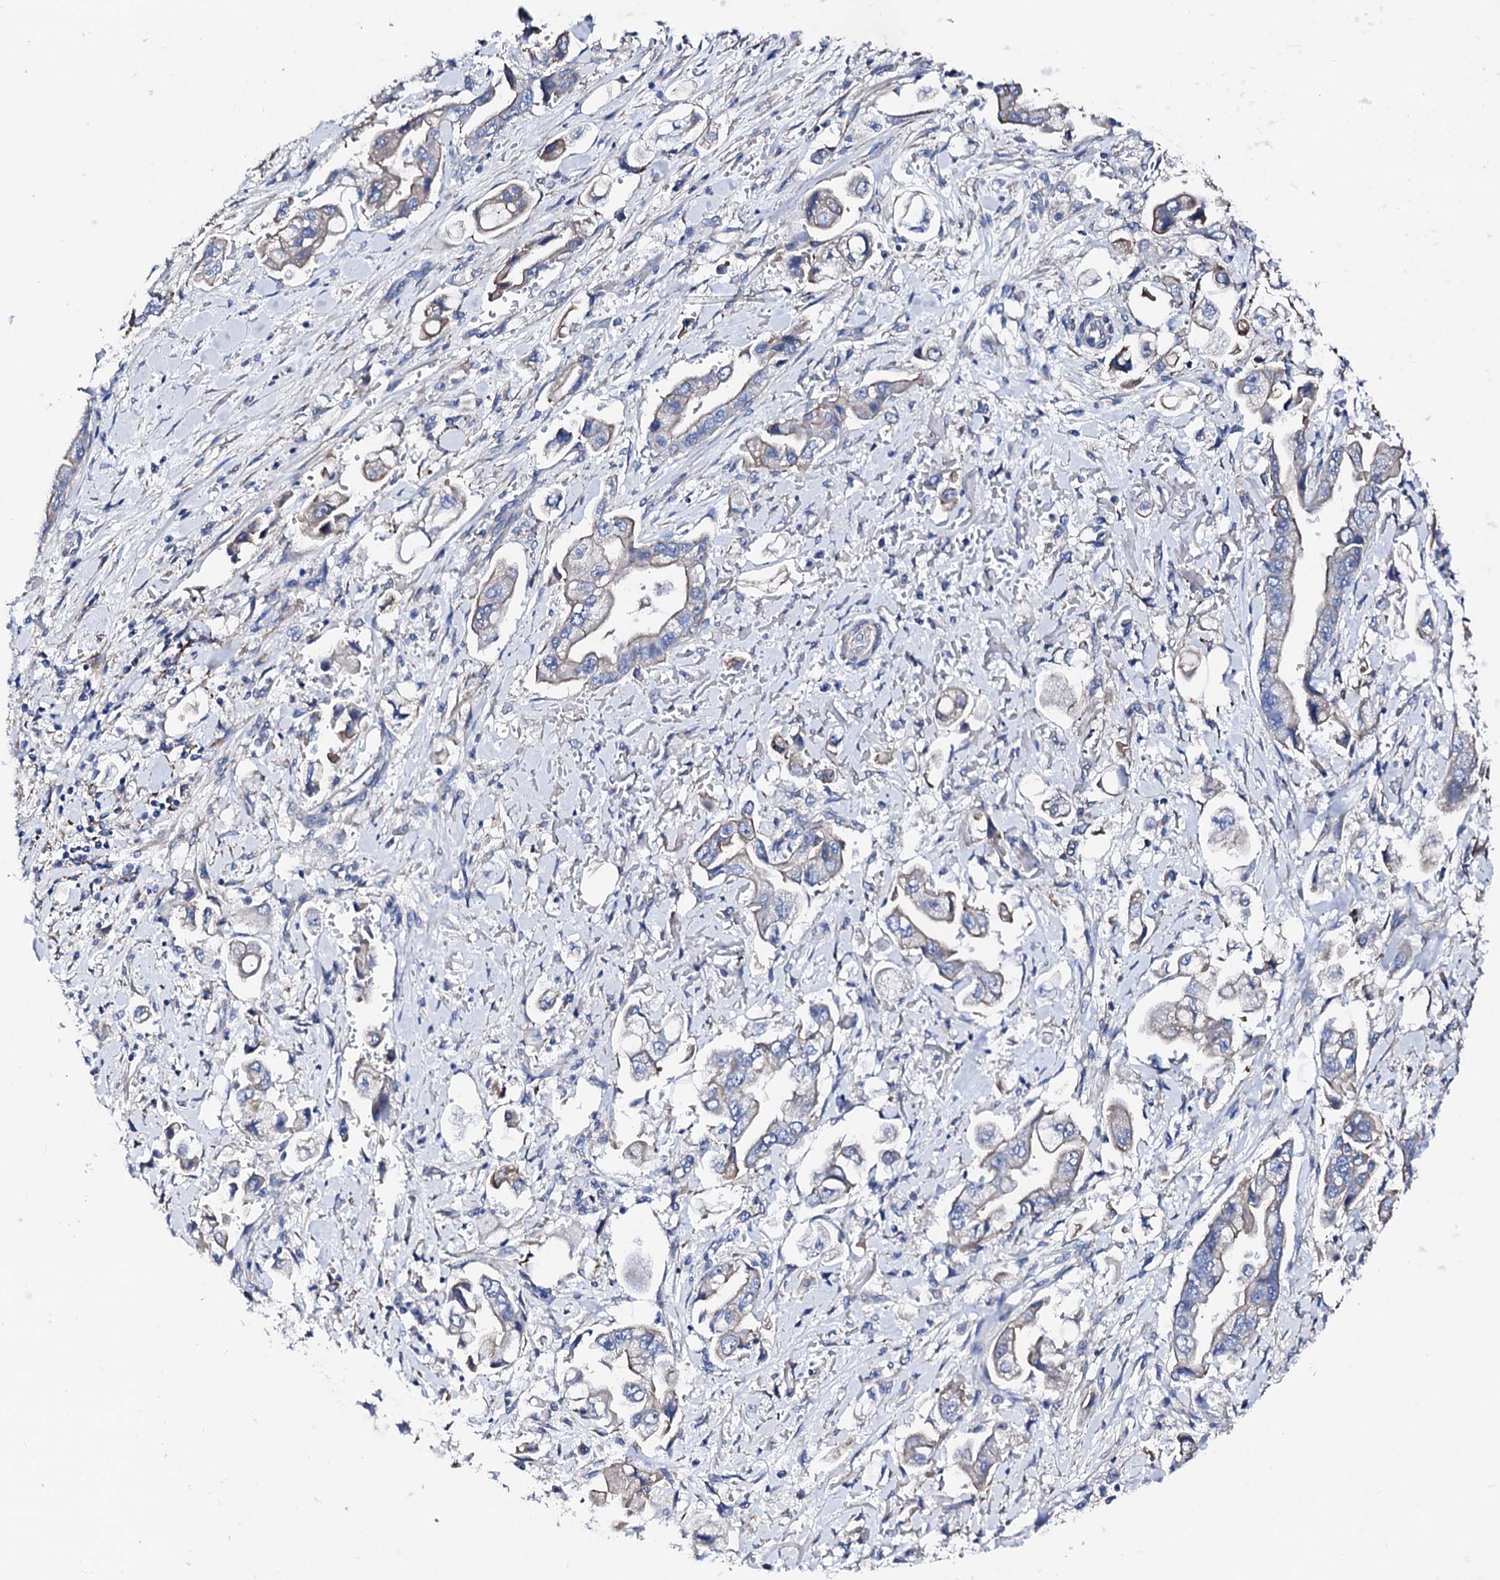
{"staining": {"intensity": "negative", "quantity": "none", "location": "none"}, "tissue": "stomach cancer", "cell_type": "Tumor cells", "image_type": "cancer", "snomed": [{"axis": "morphology", "description": "Adenocarcinoma, NOS"}, {"axis": "topography", "description": "Stomach"}], "caption": "There is no significant staining in tumor cells of adenocarcinoma (stomach).", "gene": "KLHL32", "patient": {"sex": "male", "age": 62}}